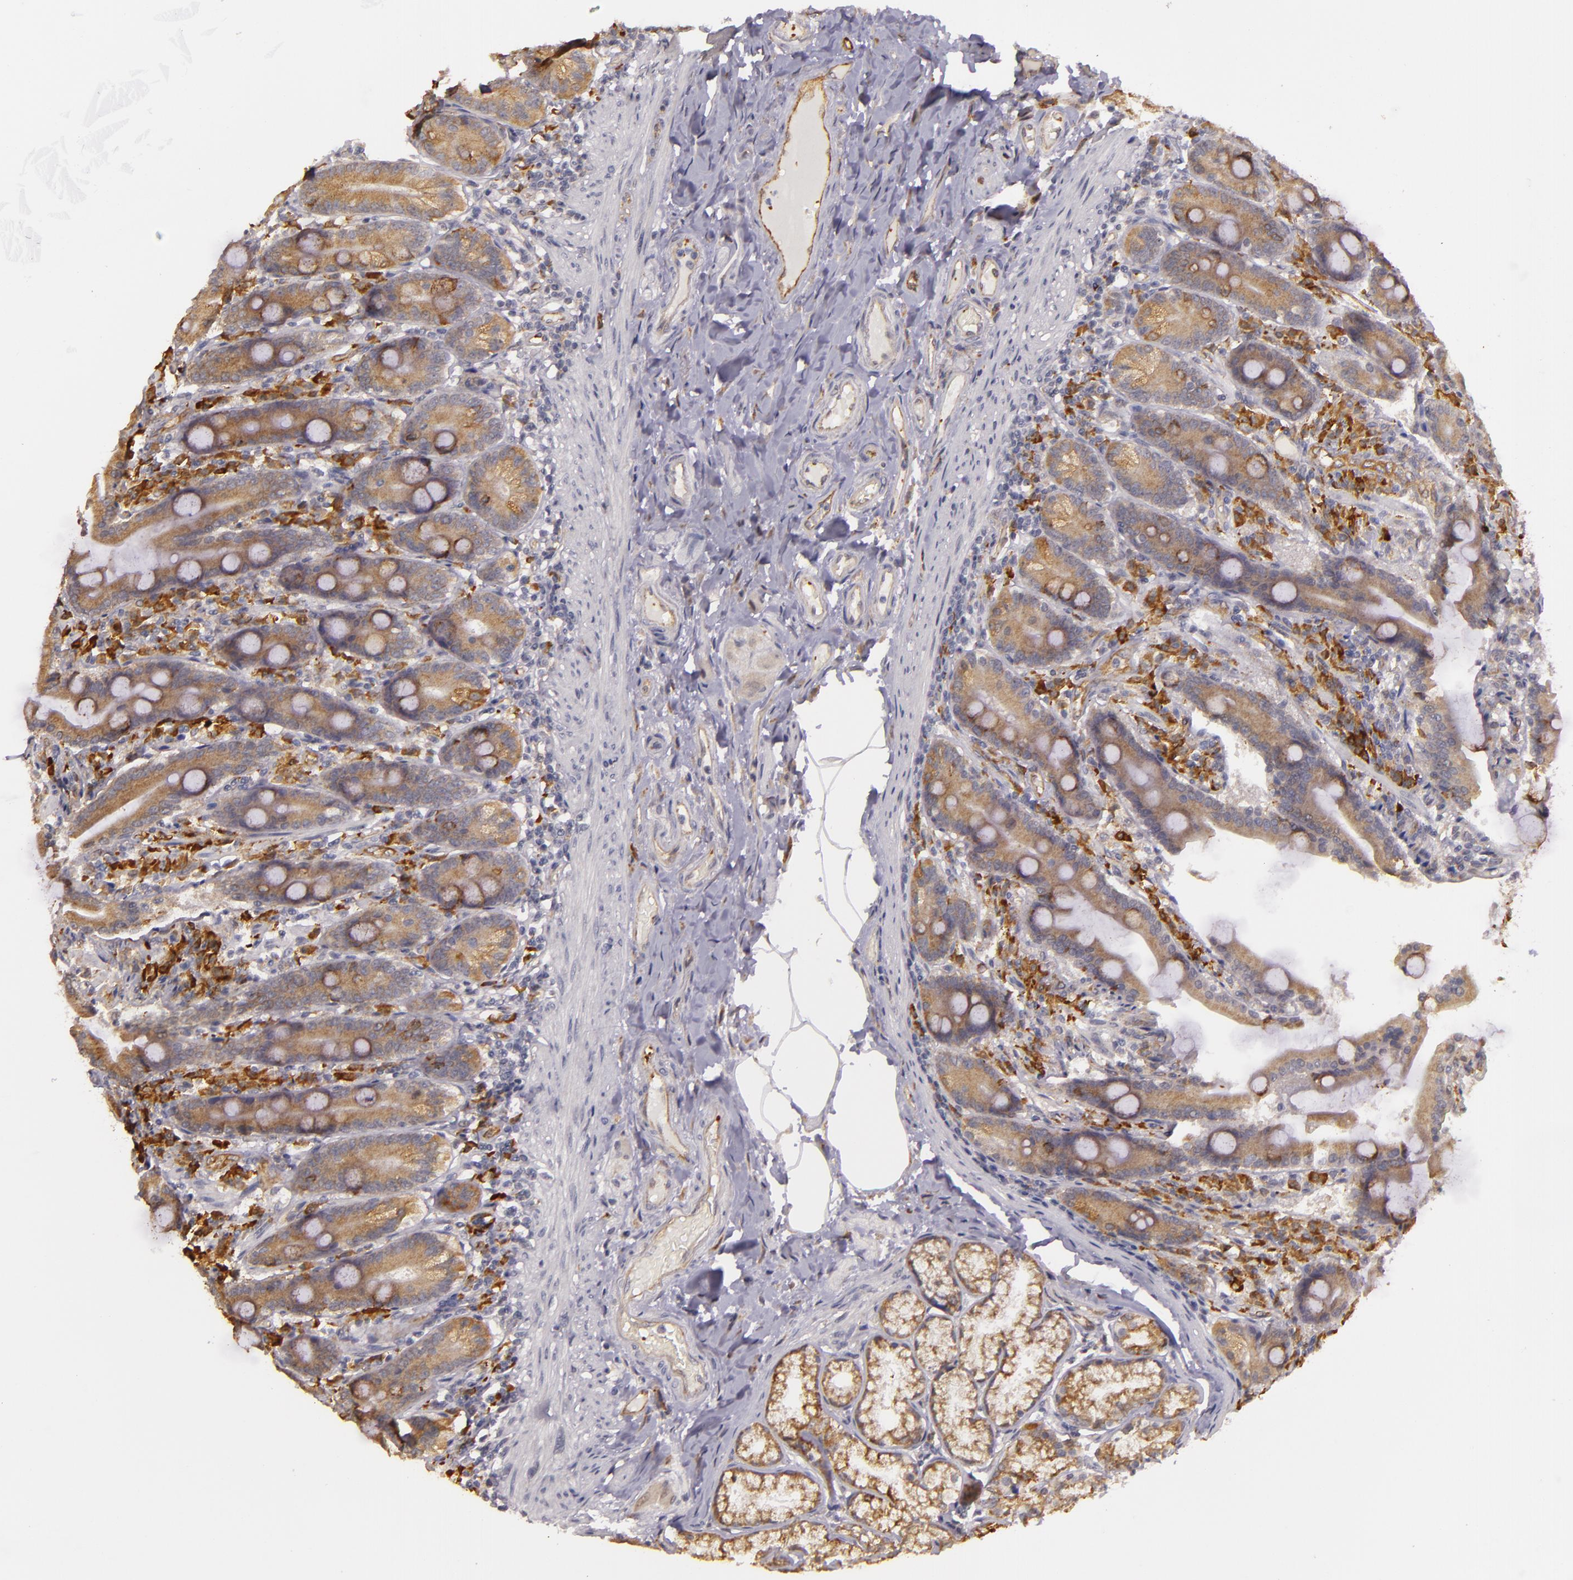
{"staining": {"intensity": "weak", "quantity": ">75%", "location": "cytoplasmic/membranous"}, "tissue": "duodenum", "cell_type": "Glandular cells", "image_type": "normal", "snomed": [{"axis": "morphology", "description": "Normal tissue, NOS"}, {"axis": "topography", "description": "Duodenum"}], "caption": "A micrograph showing weak cytoplasmic/membranous positivity in approximately >75% of glandular cells in unremarkable duodenum, as visualized by brown immunohistochemical staining.", "gene": "SYTL4", "patient": {"sex": "female", "age": 64}}